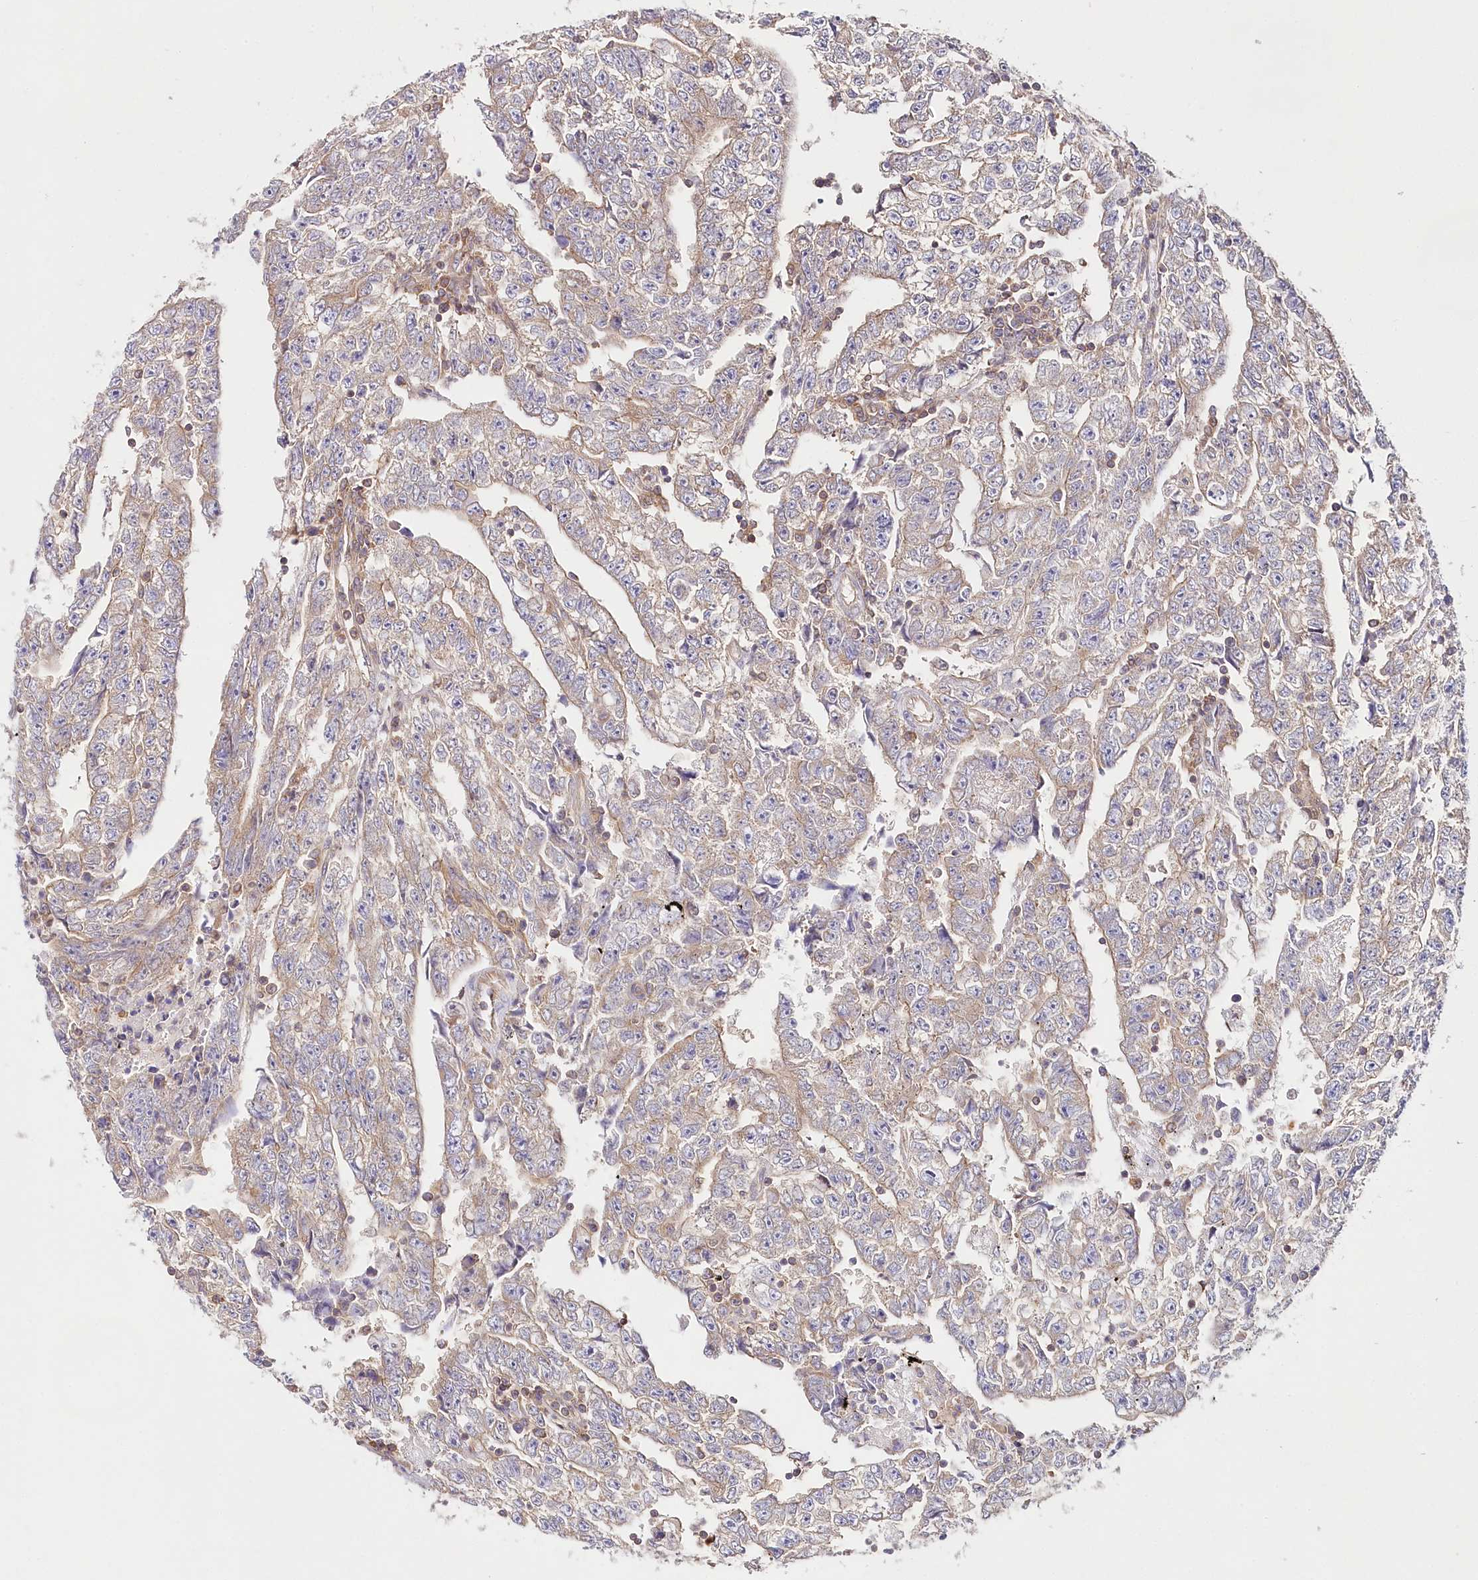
{"staining": {"intensity": "weak", "quantity": "25%-75%", "location": "cytoplasmic/membranous"}, "tissue": "testis cancer", "cell_type": "Tumor cells", "image_type": "cancer", "snomed": [{"axis": "morphology", "description": "Carcinoma, Embryonal, NOS"}, {"axis": "topography", "description": "Testis"}], "caption": "An immunohistochemistry image of neoplastic tissue is shown. Protein staining in brown labels weak cytoplasmic/membranous positivity in embryonal carcinoma (testis) within tumor cells.", "gene": "ABRAXAS2", "patient": {"sex": "male", "age": 25}}